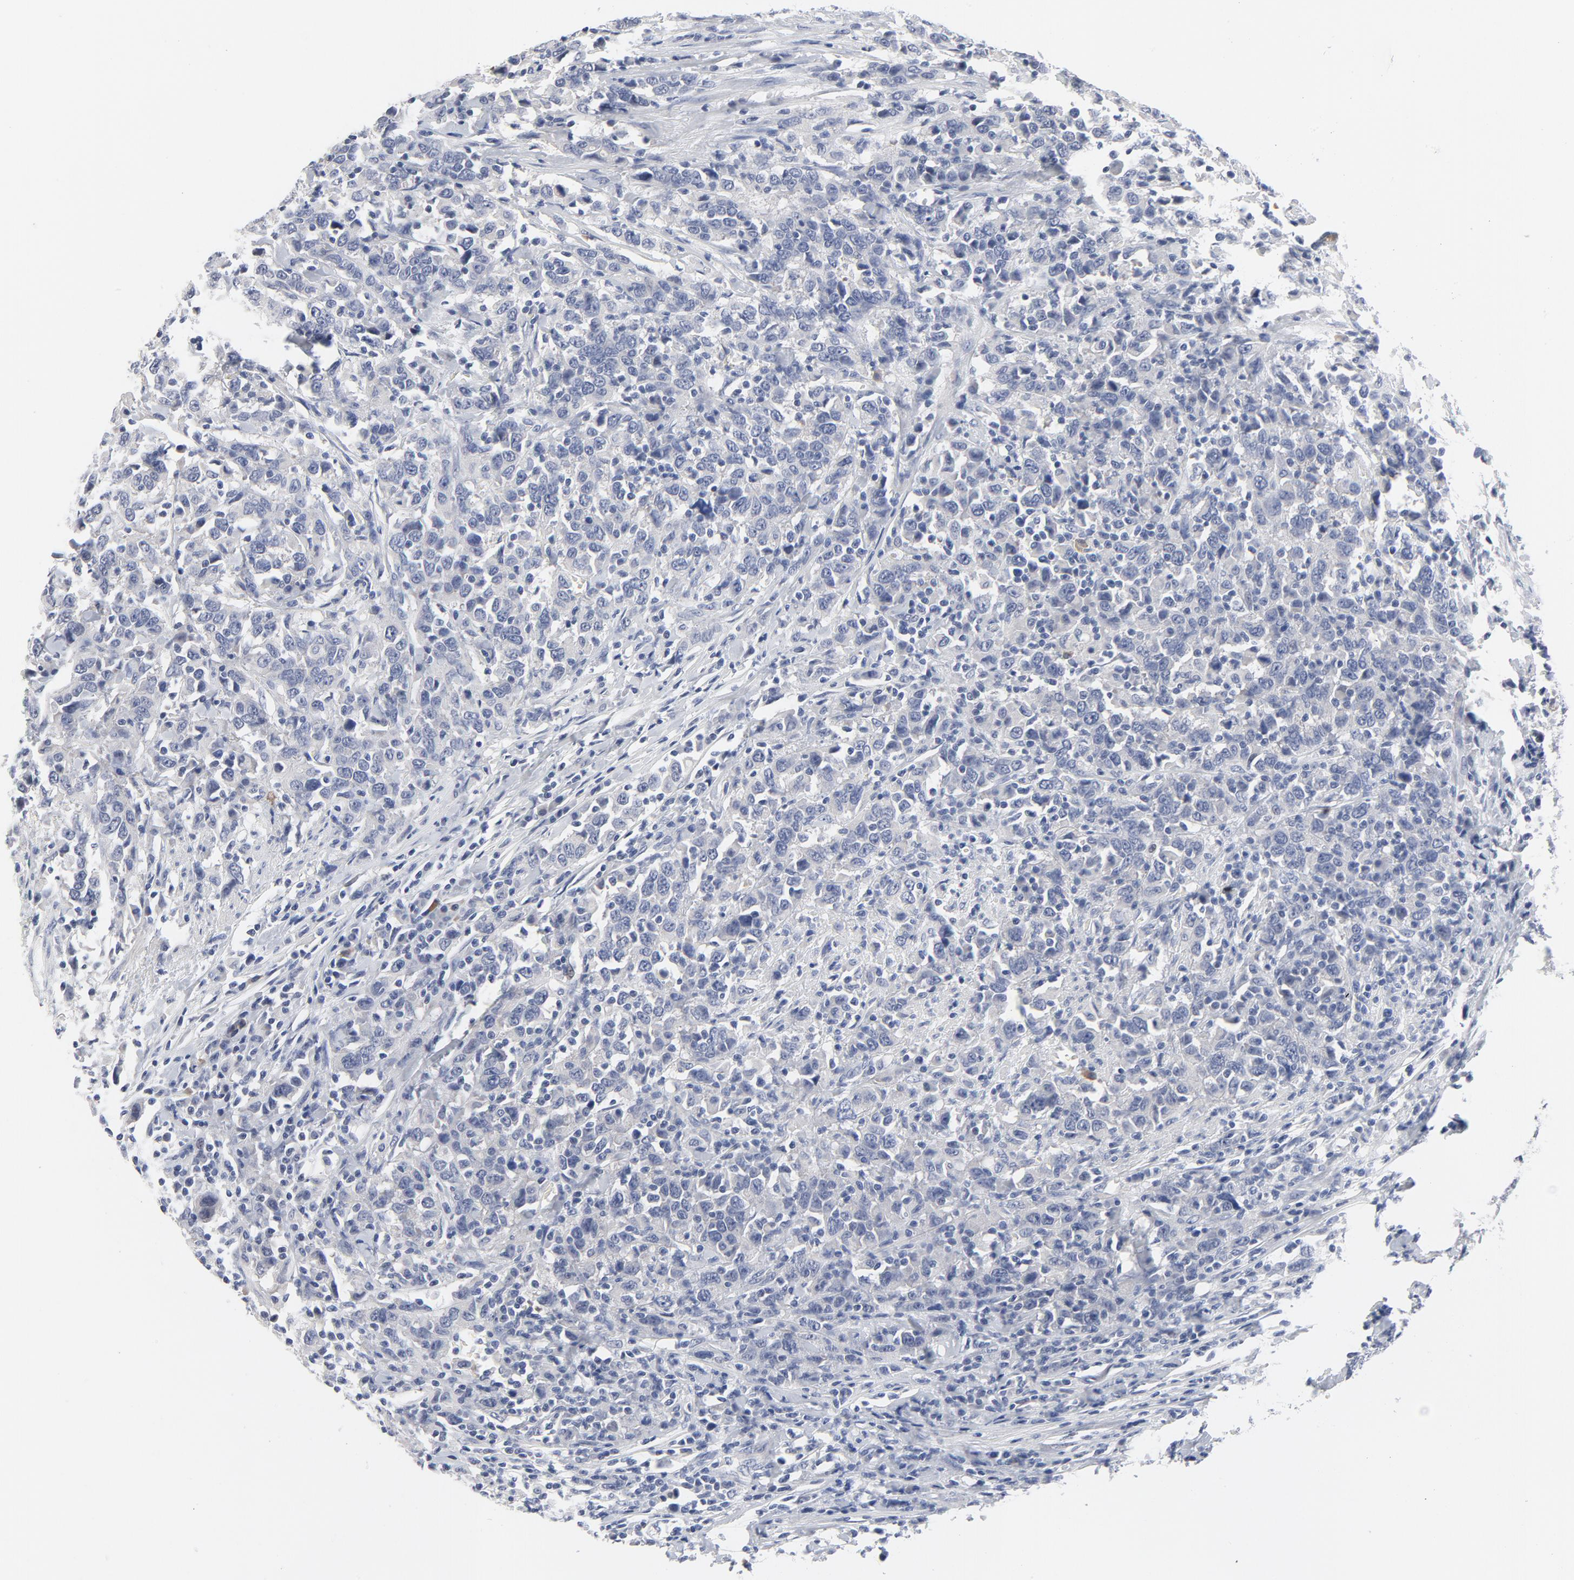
{"staining": {"intensity": "negative", "quantity": "none", "location": "none"}, "tissue": "urothelial cancer", "cell_type": "Tumor cells", "image_type": "cancer", "snomed": [{"axis": "morphology", "description": "Urothelial carcinoma, High grade"}, {"axis": "topography", "description": "Urinary bladder"}], "caption": "Protein analysis of urothelial cancer displays no significant staining in tumor cells.", "gene": "KCNK13", "patient": {"sex": "male", "age": 61}}